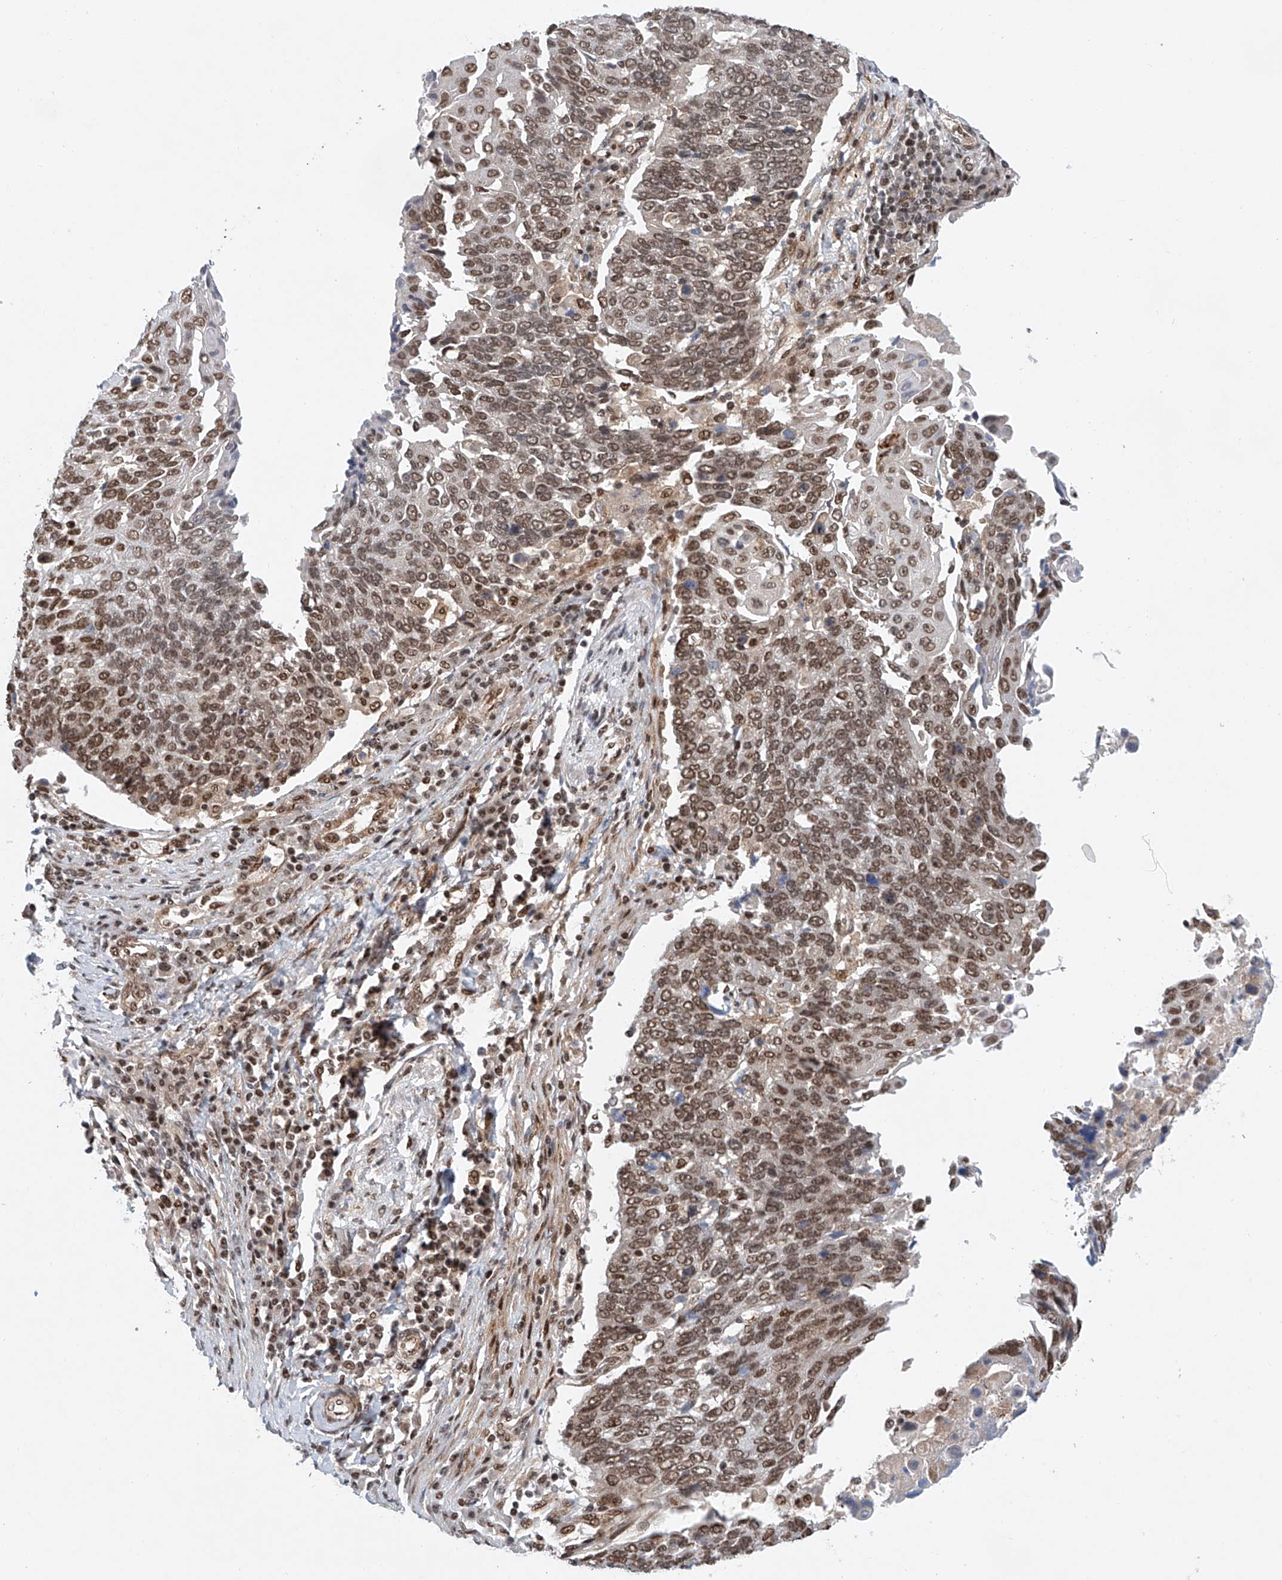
{"staining": {"intensity": "moderate", "quantity": ">75%", "location": "nuclear"}, "tissue": "lung cancer", "cell_type": "Tumor cells", "image_type": "cancer", "snomed": [{"axis": "morphology", "description": "Squamous cell carcinoma, NOS"}, {"axis": "topography", "description": "Lung"}], "caption": "A medium amount of moderate nuclear staining is present in about >75% of tumor cells in lung squamous cell carcinoma tissue. The protein of interest is stained brown, and the nuclei are stained in blue (DAB IHC with brightfield microscopy, high magnification).", "gene": "ZNF470", "patient": {"sex": "male", "age": 66}}